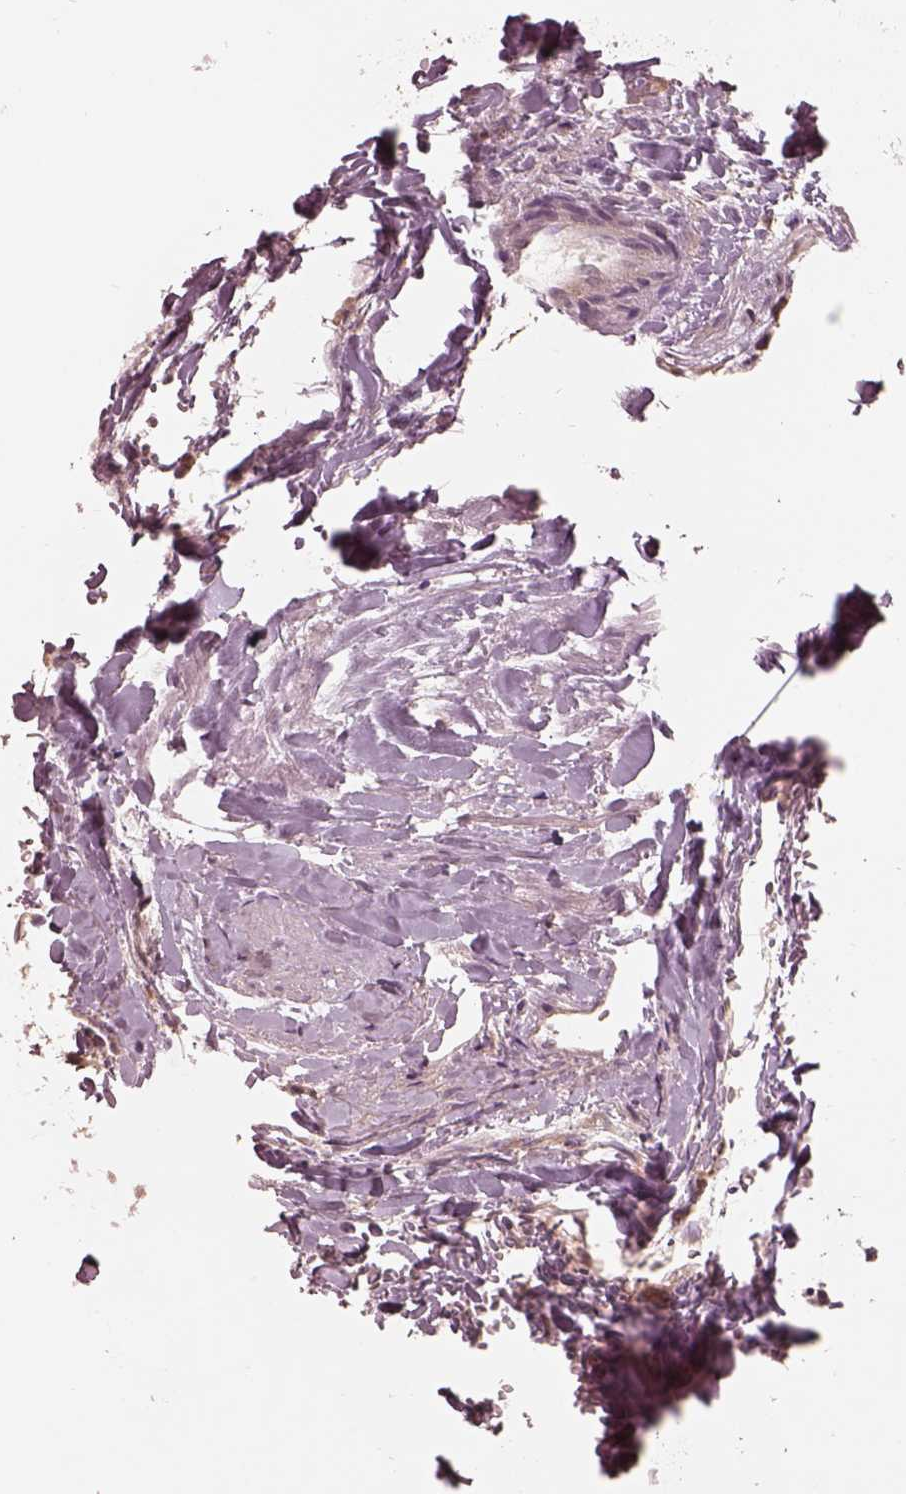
{"staining": {"intensity": "negative", "quantity": "none", "location": "none"}, "tissue": "renal cancer", "cell_type": "Tumor cells", "image_type": "cancer", "snomed": [{"axis": "morphology", "description": "Adenocarcinoma, NOS"}, {"axis": "topography", "description": "Kidney"}], "caption": "High magnification brightfield microscopy of adenocarcinoma (renal) stained with DAB (3,3'-diaminobenzidine) (brown) and counterstained with hematoxylin (blue): tumor cells show no significant staining.", "gene": "PRKACG", "patient": {"sex": "female", "age": 63}}